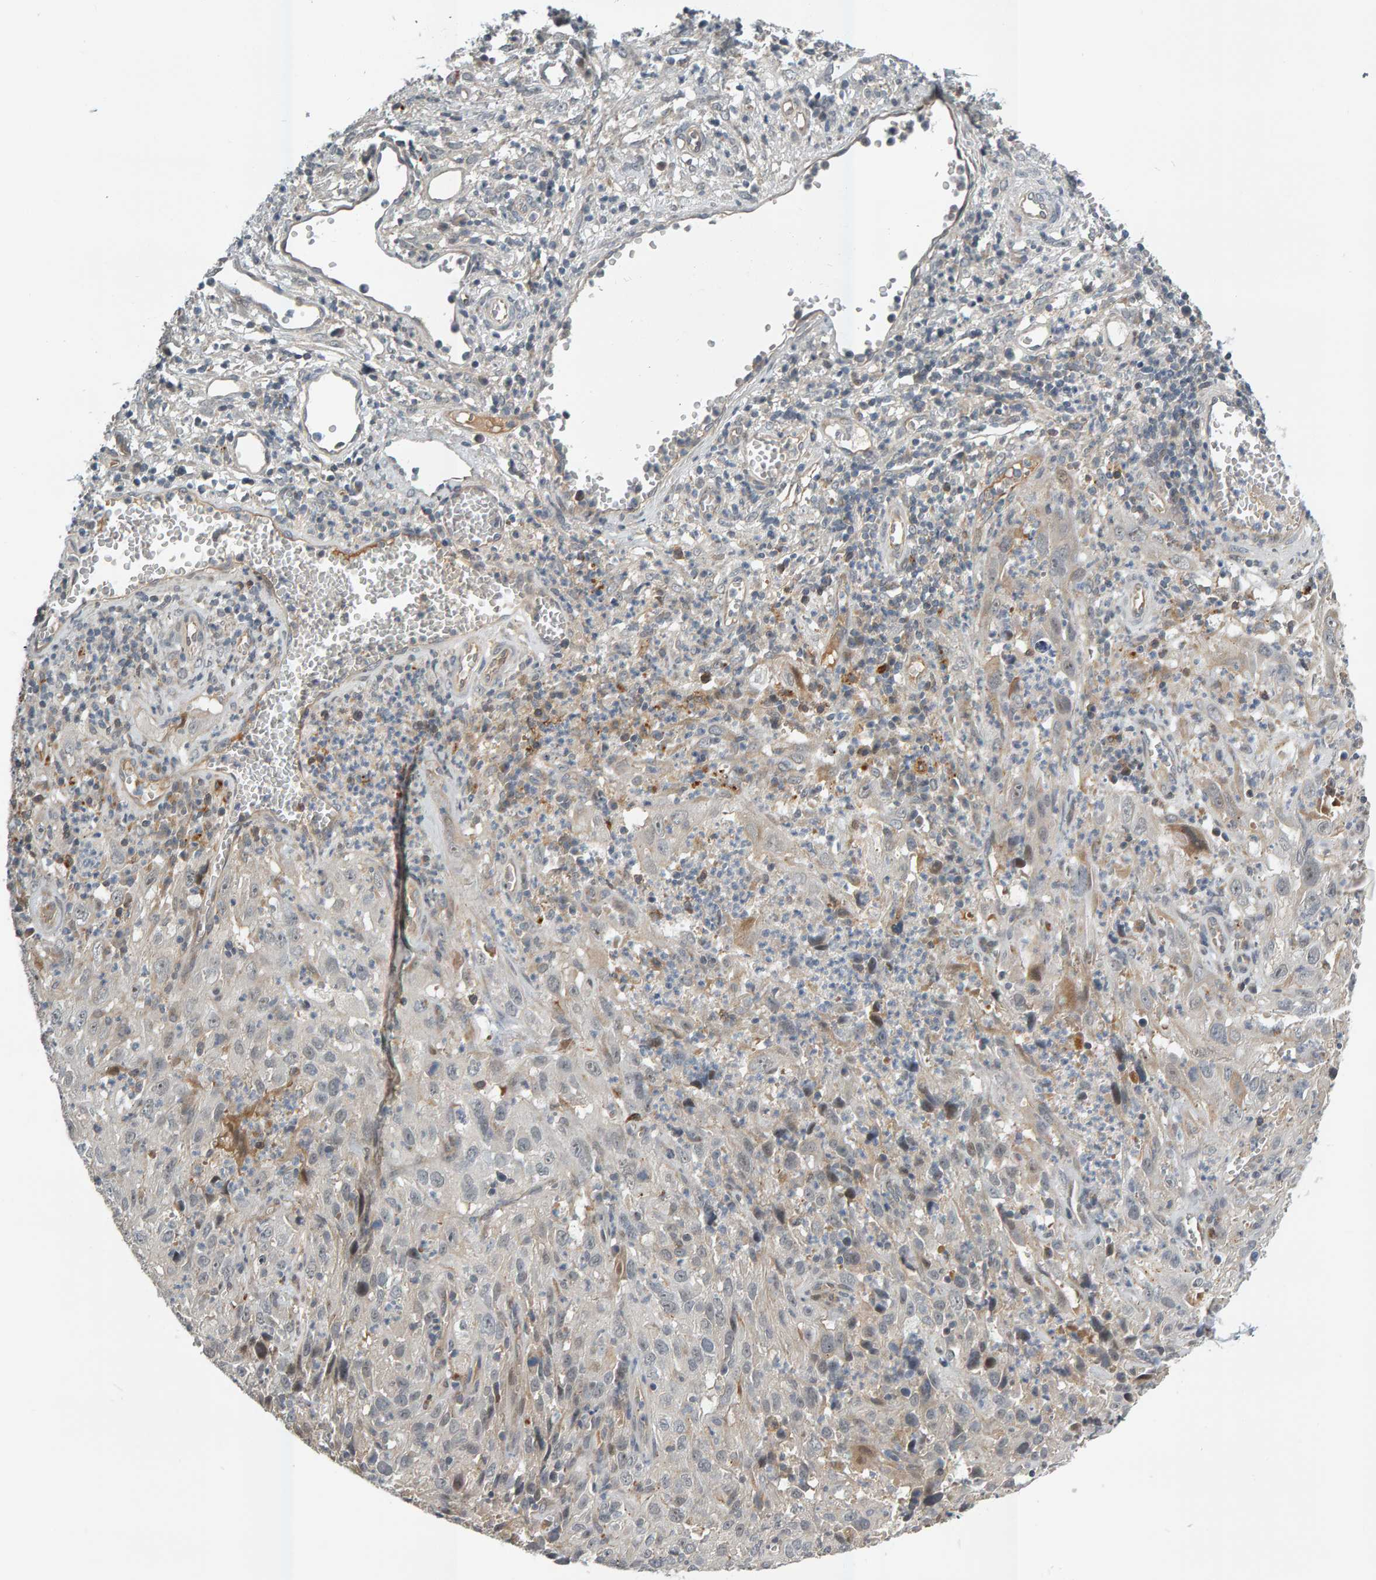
{"staining": {"intensity": "moderate", "quantity": "<25%", "location": "cytoplasmic/membranous"}, "tissue": "cervical cancer", "cell_type": "Tumor cells", "image_type": "cancer", "snomed": [{"axis": "morphology", "description": "Squamous cell carcinoma, NOS"}, {"axis": "topography", "description": "Cervix"}], "caption": "This micrograph displays immunohistochemistry staining of human squamous cell carcinoma (cervical), with low moderate cytoplasmic/membranous positivity in about <25% of tumor cells.", "gene": "ZNF160", "patient": {"sex": "female", "age": 32}}